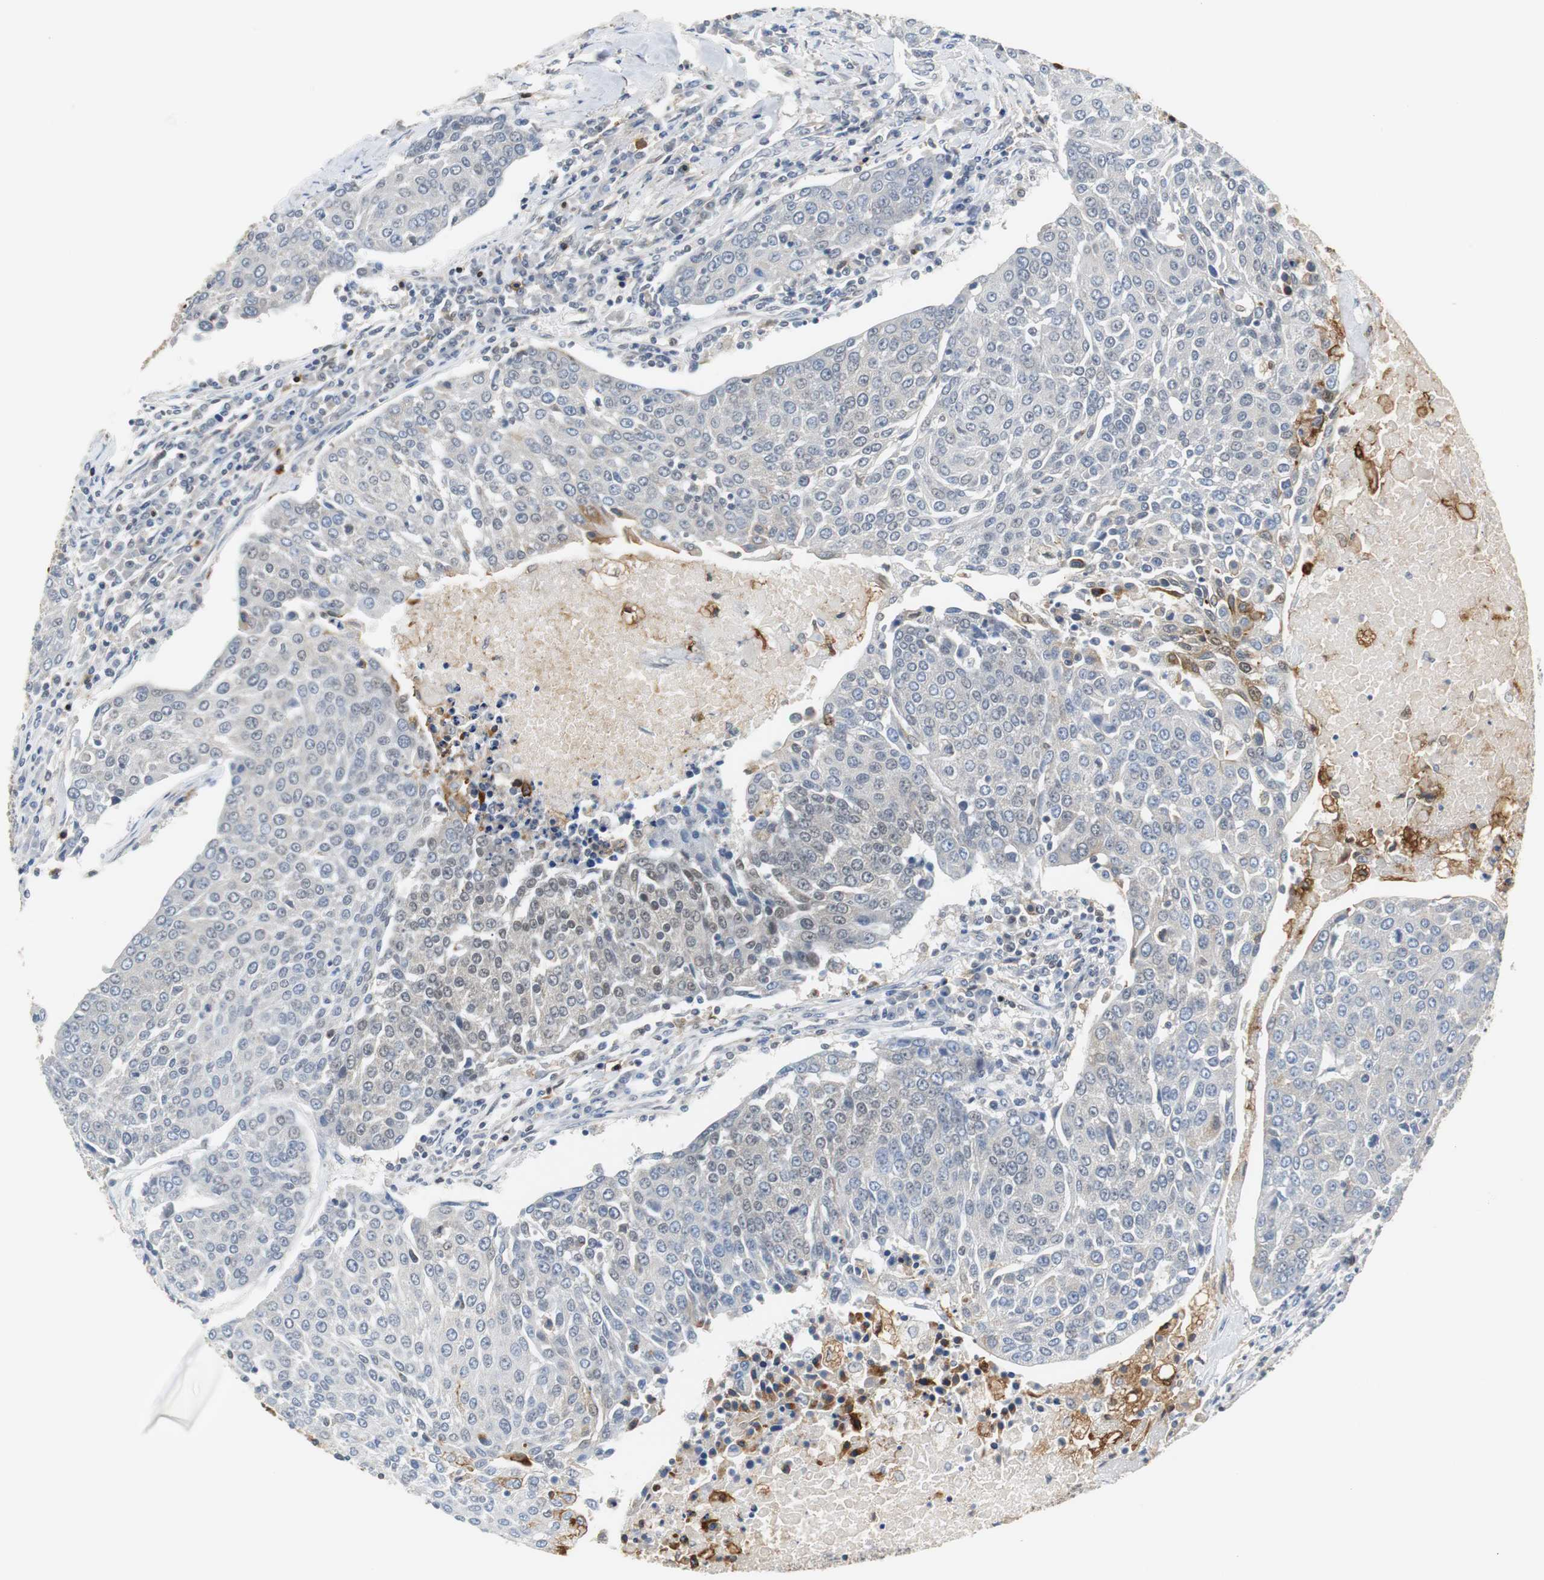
{"staining": {"intensity": "negative", "quantity": "none", "location": "none"}, "tissue": "urothelial cancer", "cell_type": "Tumor cells", "image_type": "cancer", "snomed": [{"axis": "morphology", "description": "Urothelial carcinoma, High grade"}, {"axis": "topography", "description": "Urinary bladder"}], "caption": "Human urothelial cancer stained for a protein using IHC exhibits no expression in tumor cells.", "gene": "SIRT1", "patient": {"sex": "female", "age": 85}}